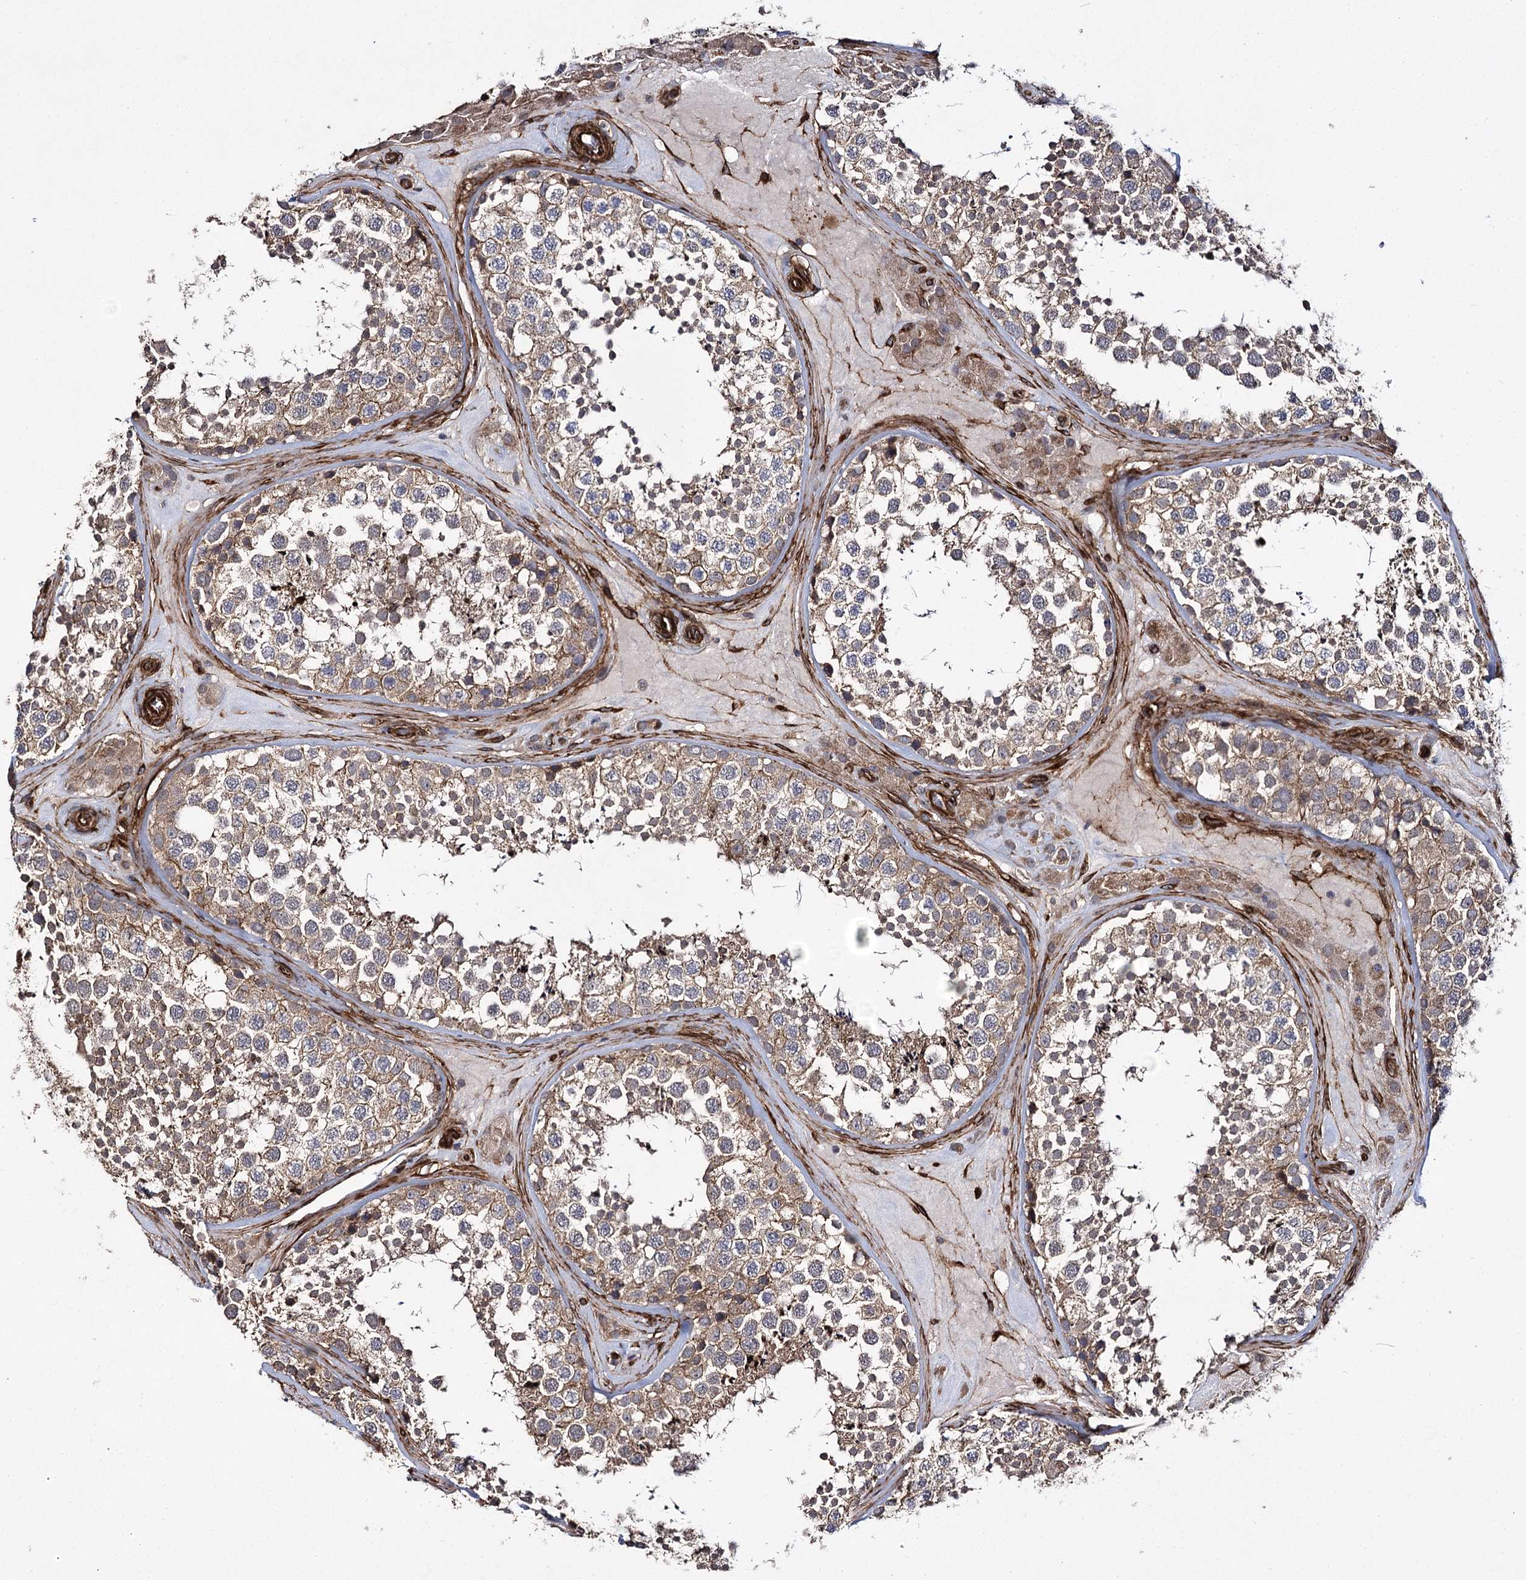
{"staining": {"intensity": "moderate", "quantity": ">75%", "location": "cytoplasmic/membranous"}, "tissue": "testis", "cell_type": "Cells in seminiferous ducts", "image_type": "normal", "snomed": [{"axis": "morphology", "description": "Normal tissue, NOS"}, {"axis": "topography", "description": "Testis"}], "caption": "IHC of benign human testis demonstrates medium levels of moderate cytoplasmic/membranous staining in about >75% of cells in seminiferous ducts.", "gene": "MYO1C", "patient": {"sex": "male", "age": 46}}